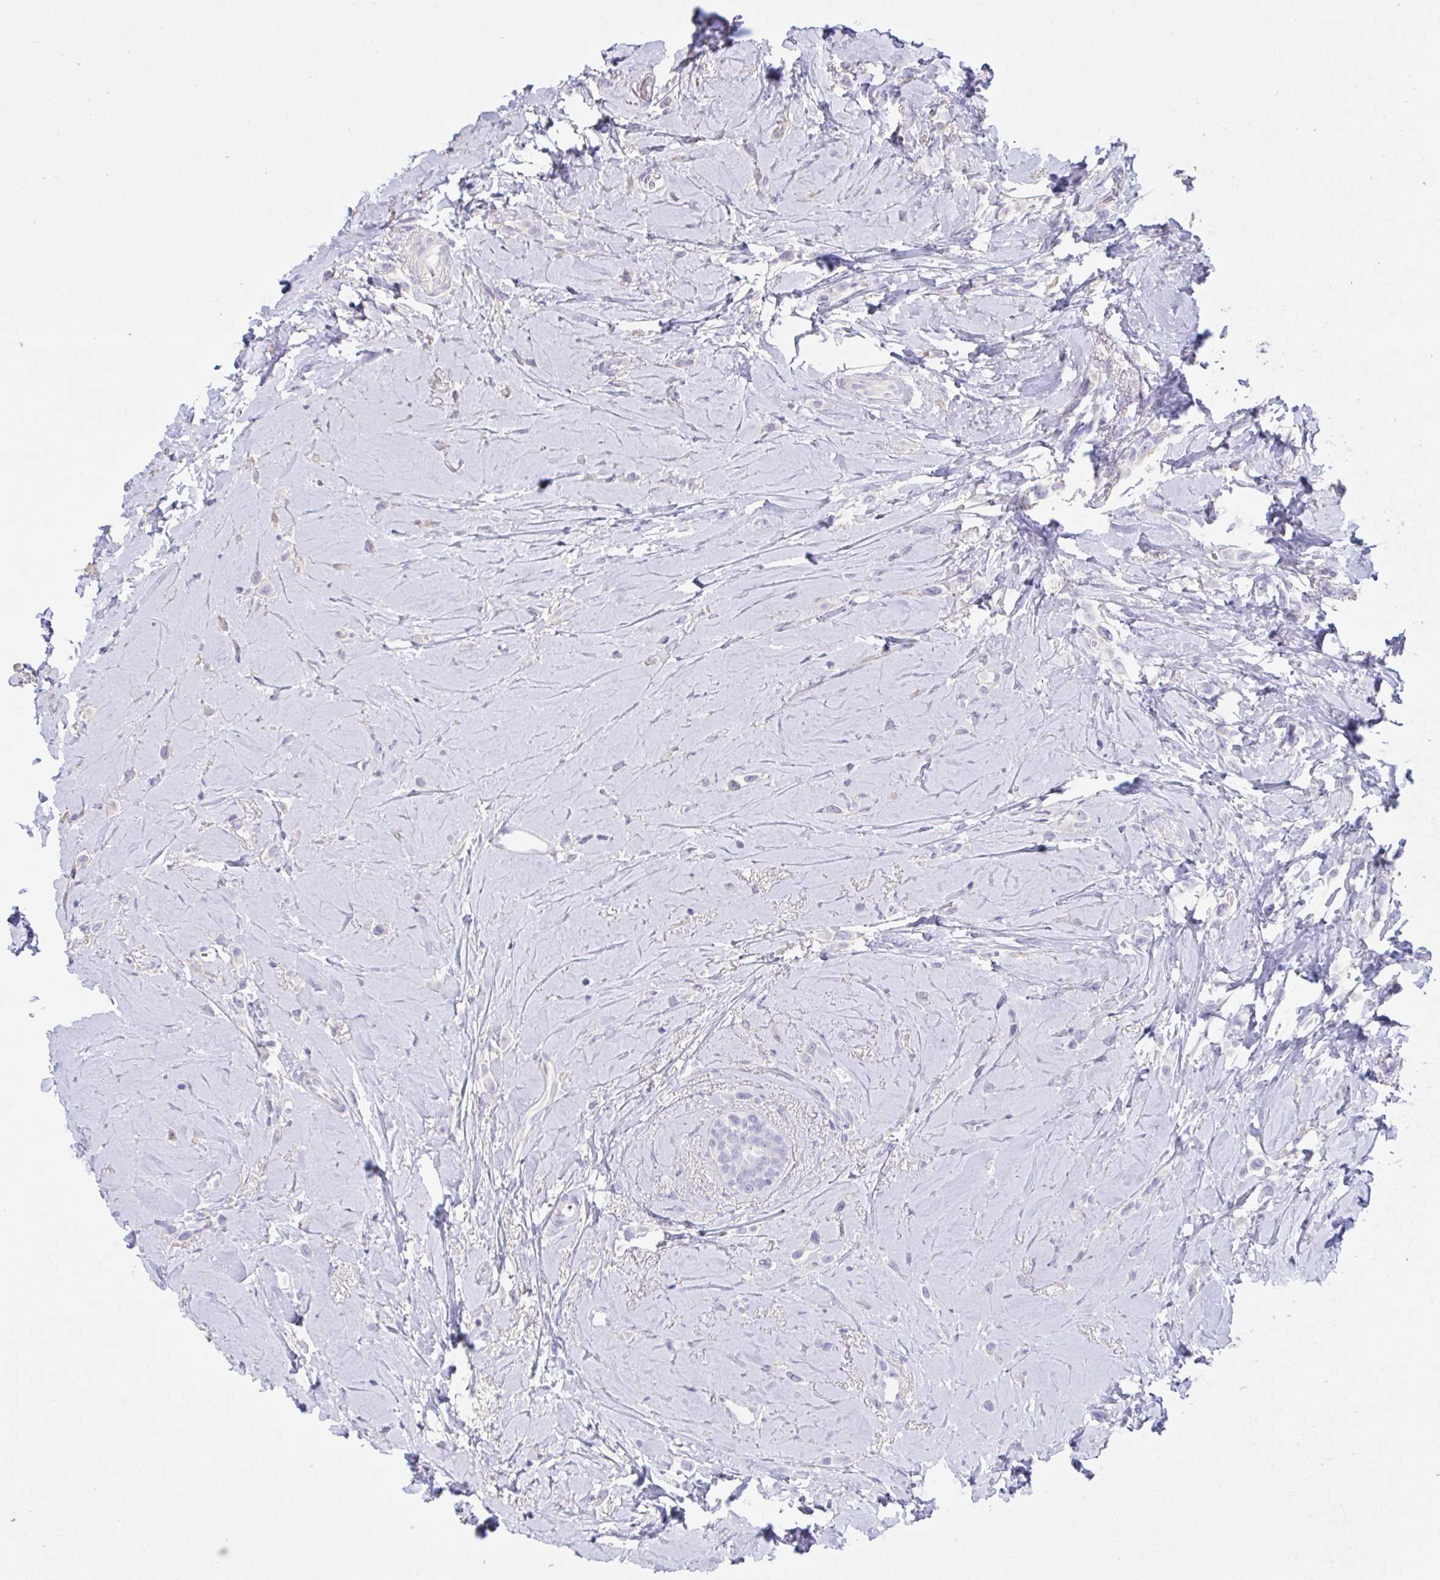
{"staining": {"intensity": "negative", "quantity": "none", "location": "none"}, "tissue": "breast cancer", "cell_type": "Tumor cells", "image_type": "cancer", "snomed": [{"axis": "morphology", "description": "Lobular carcinoma"}, {"axis": "topography", "description": "Breast"}], "caption": "Photomicrograph shows no protein positivity in tumor cells of lobular carcinoma (breast) tissue.", "gene": "TNNC1", "patient": {"sex": "female", "age": 66}}